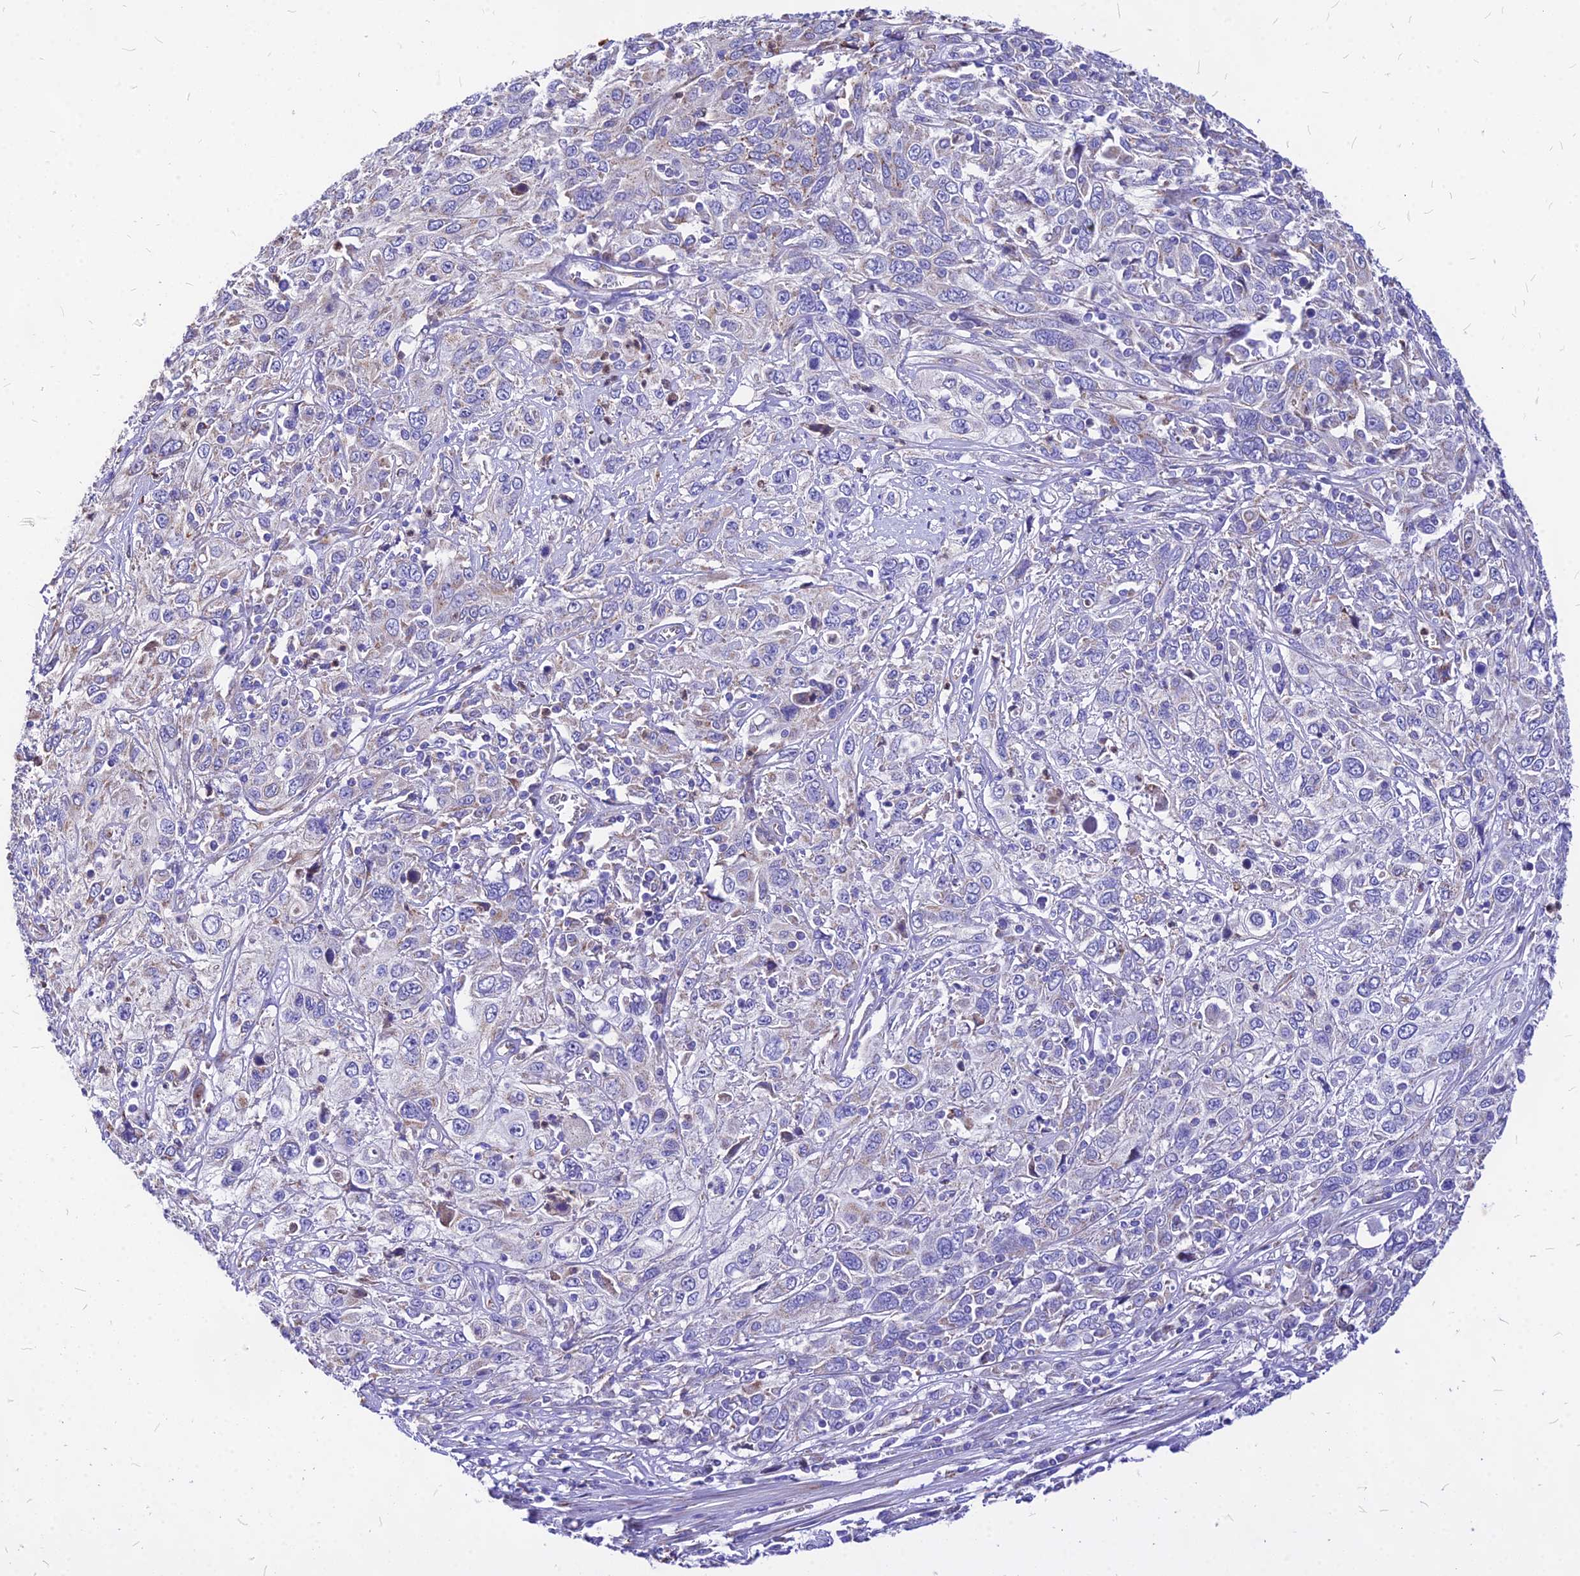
{"staining": {"intensity": "negative", "quantity": "none", "location": "none"}, "tissue": "cervical cancer", "cell_type": "Tumor cells", "image_type": "cancer", "snomed": [{"axis": "morphology", "description": "Squamous cell carcinoma, NOS"}, {"axis": "topography", "description": "Cervix"}], "caption": "Immunohistochemistry image of neoplastic tissue: cervical cancer (squamous cell carcinoma) stained with DAB displays no significant protein positivity in tumor cells.", "gene": "MRPL3", "patient": {"sex": "female", "age": 46}}